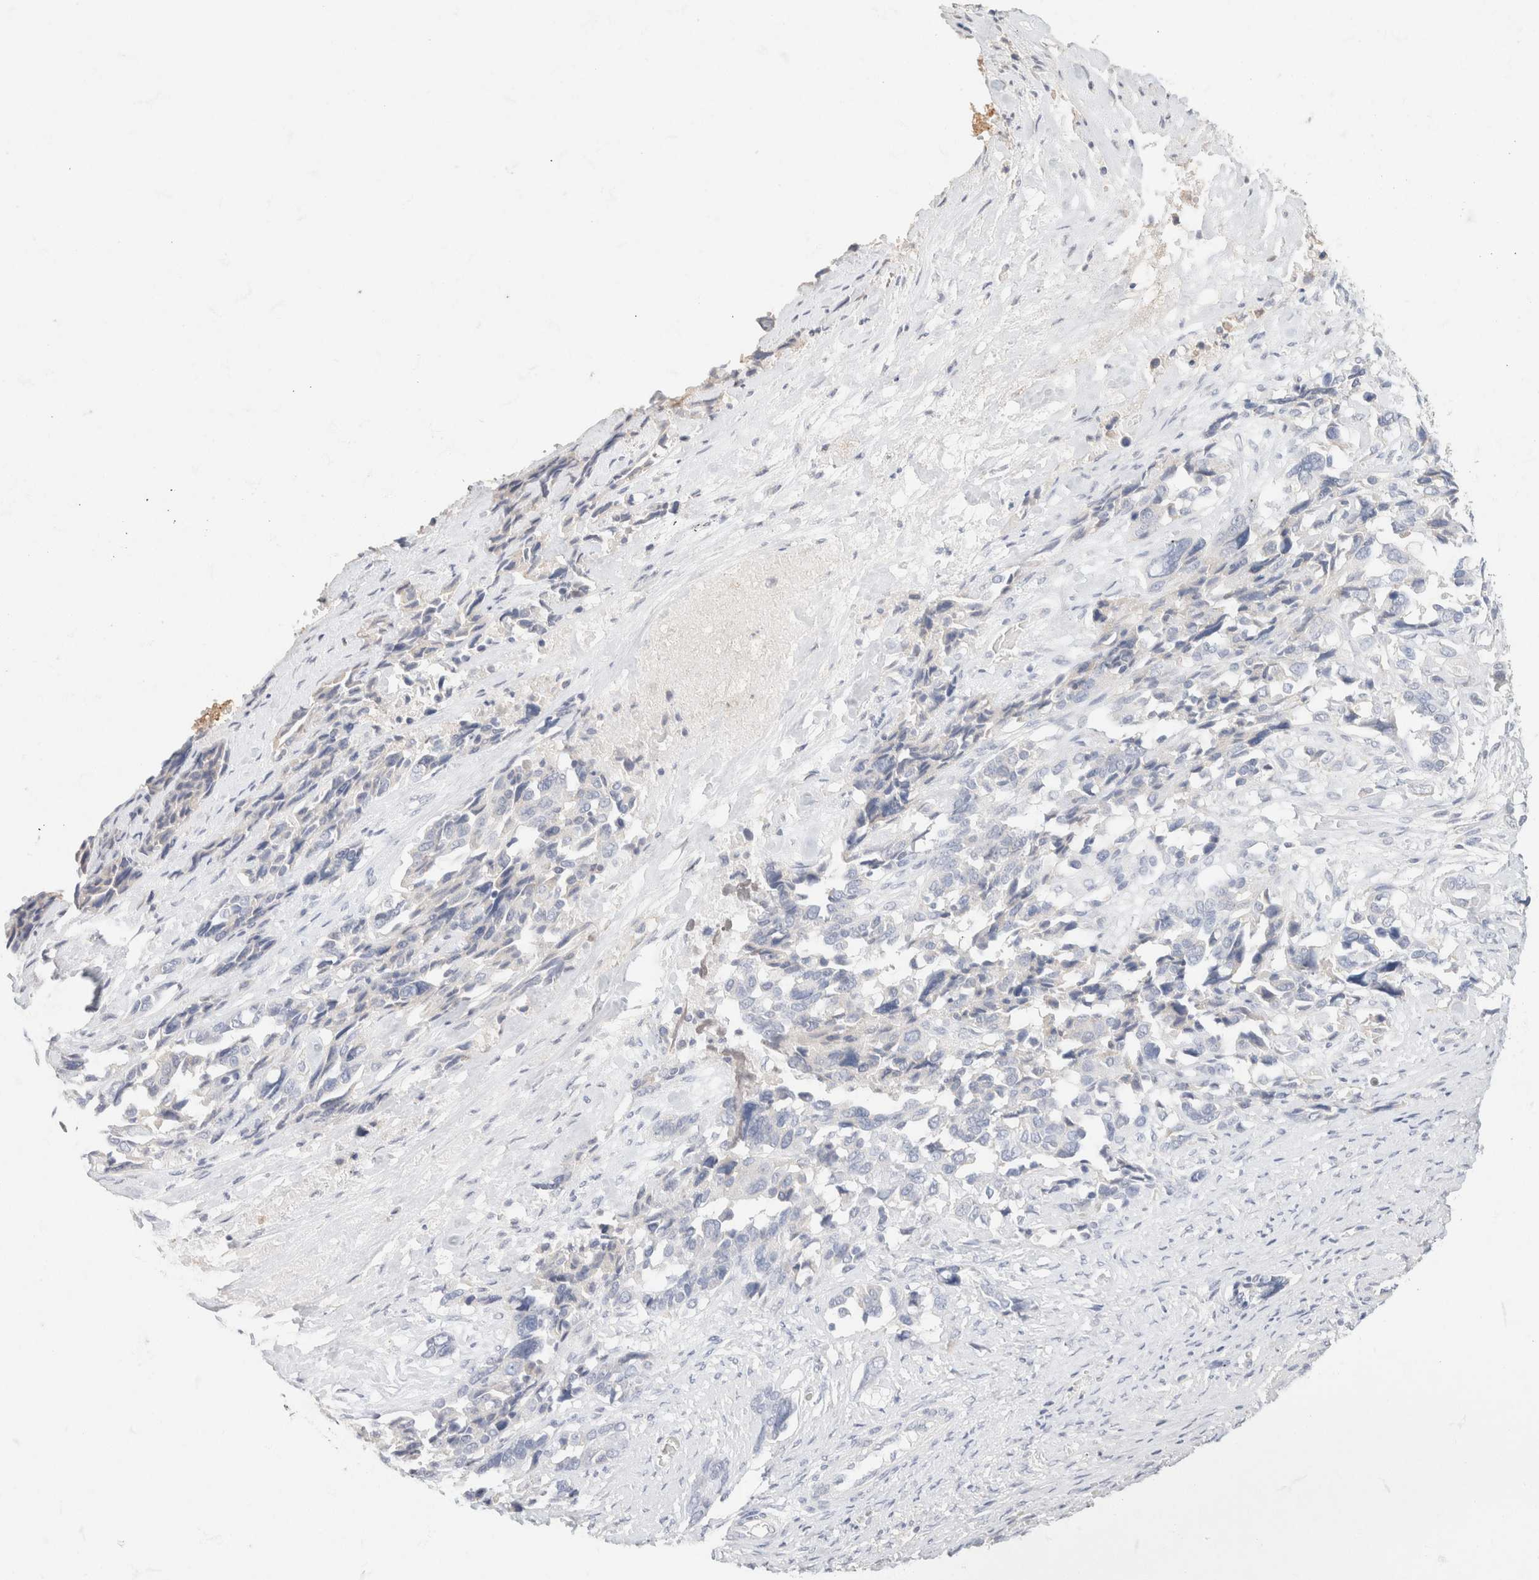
{"staining": {"intensity": "negative", "quantity": "none", "location": "none"}, "tissue": "ovarian cancer", "cell_type": "Tumor cells", "image_type": "cancer", "snomed": [{"axis": "morphology", "description": "Cystadenocarcinoma, serous, NOS"}, {"axis": "topography", "description": "Ovary"}], "caption": "There is no significant staining in tumor cells of ovarian serous cystadenocarcinoma. The staining was performed using DAB to visualize the protein expression in brown, while the nuclei were stained in blue with hematoxylin (Magnification: 20x).", "gene": "CA12", "patient": {"sex": "female", "age": 44}}